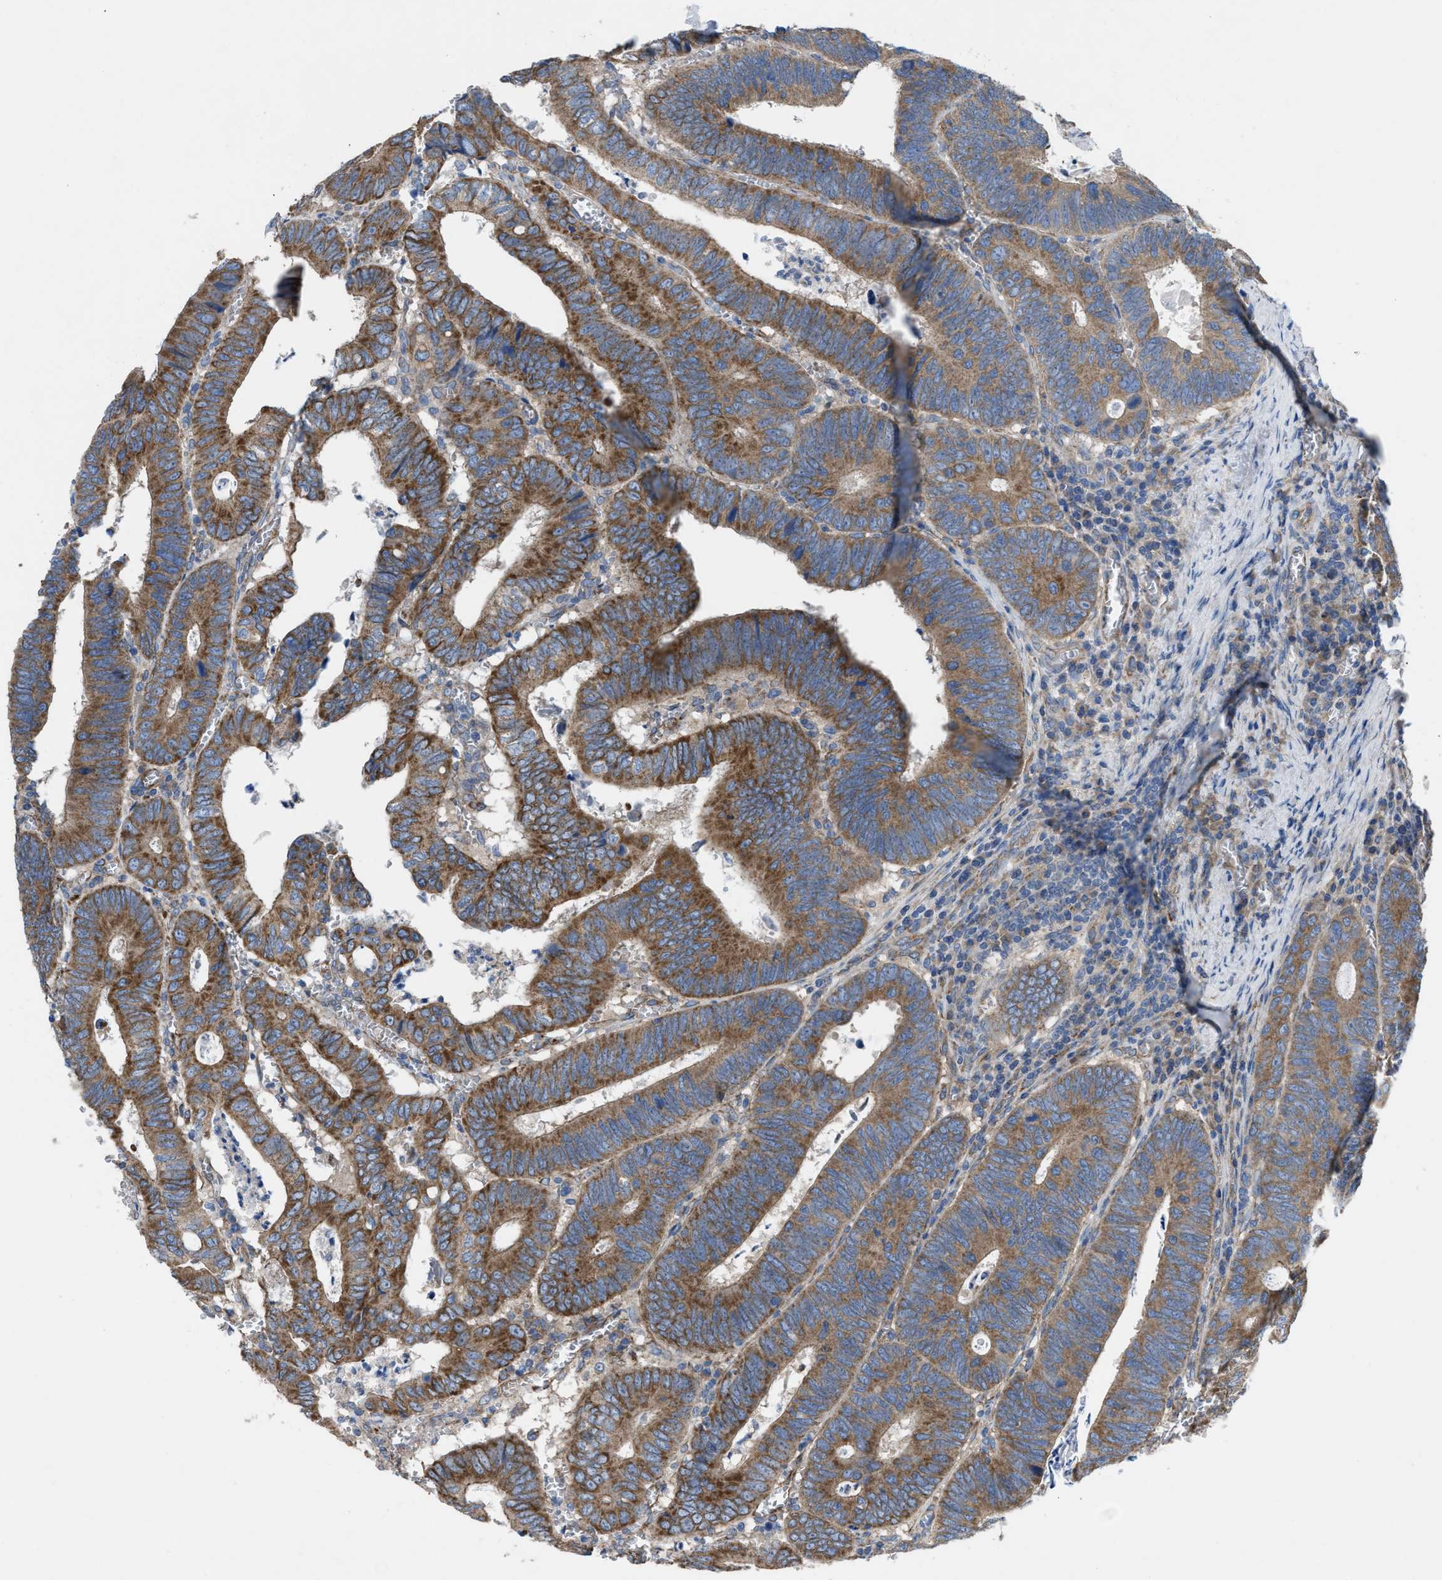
{"staining": {"intensity": "moderate", "quantity": ">75%", "location": "cytoplasmic/membranous"}, "tissue": "colorectal cancer", "cell_type": "Tumor cells", "image_type": "cancer", "snomed": [{"axis": "morphology", "description": "Inflammation, NOS"}, {"axis": "morphology", "description": "Adenocarcinoma, NOS"}, {"axis": "topography", "description": "Colon"}], "caption": "Colorectal adenocarcinoma was stained to show a protein in brown. There is medium levels of moderate cytoplasmic/membranous expression in approximately >75% of tumor cells.", "gene": "DOLPP1", "patient": {"sex": "male", "age": 72}}